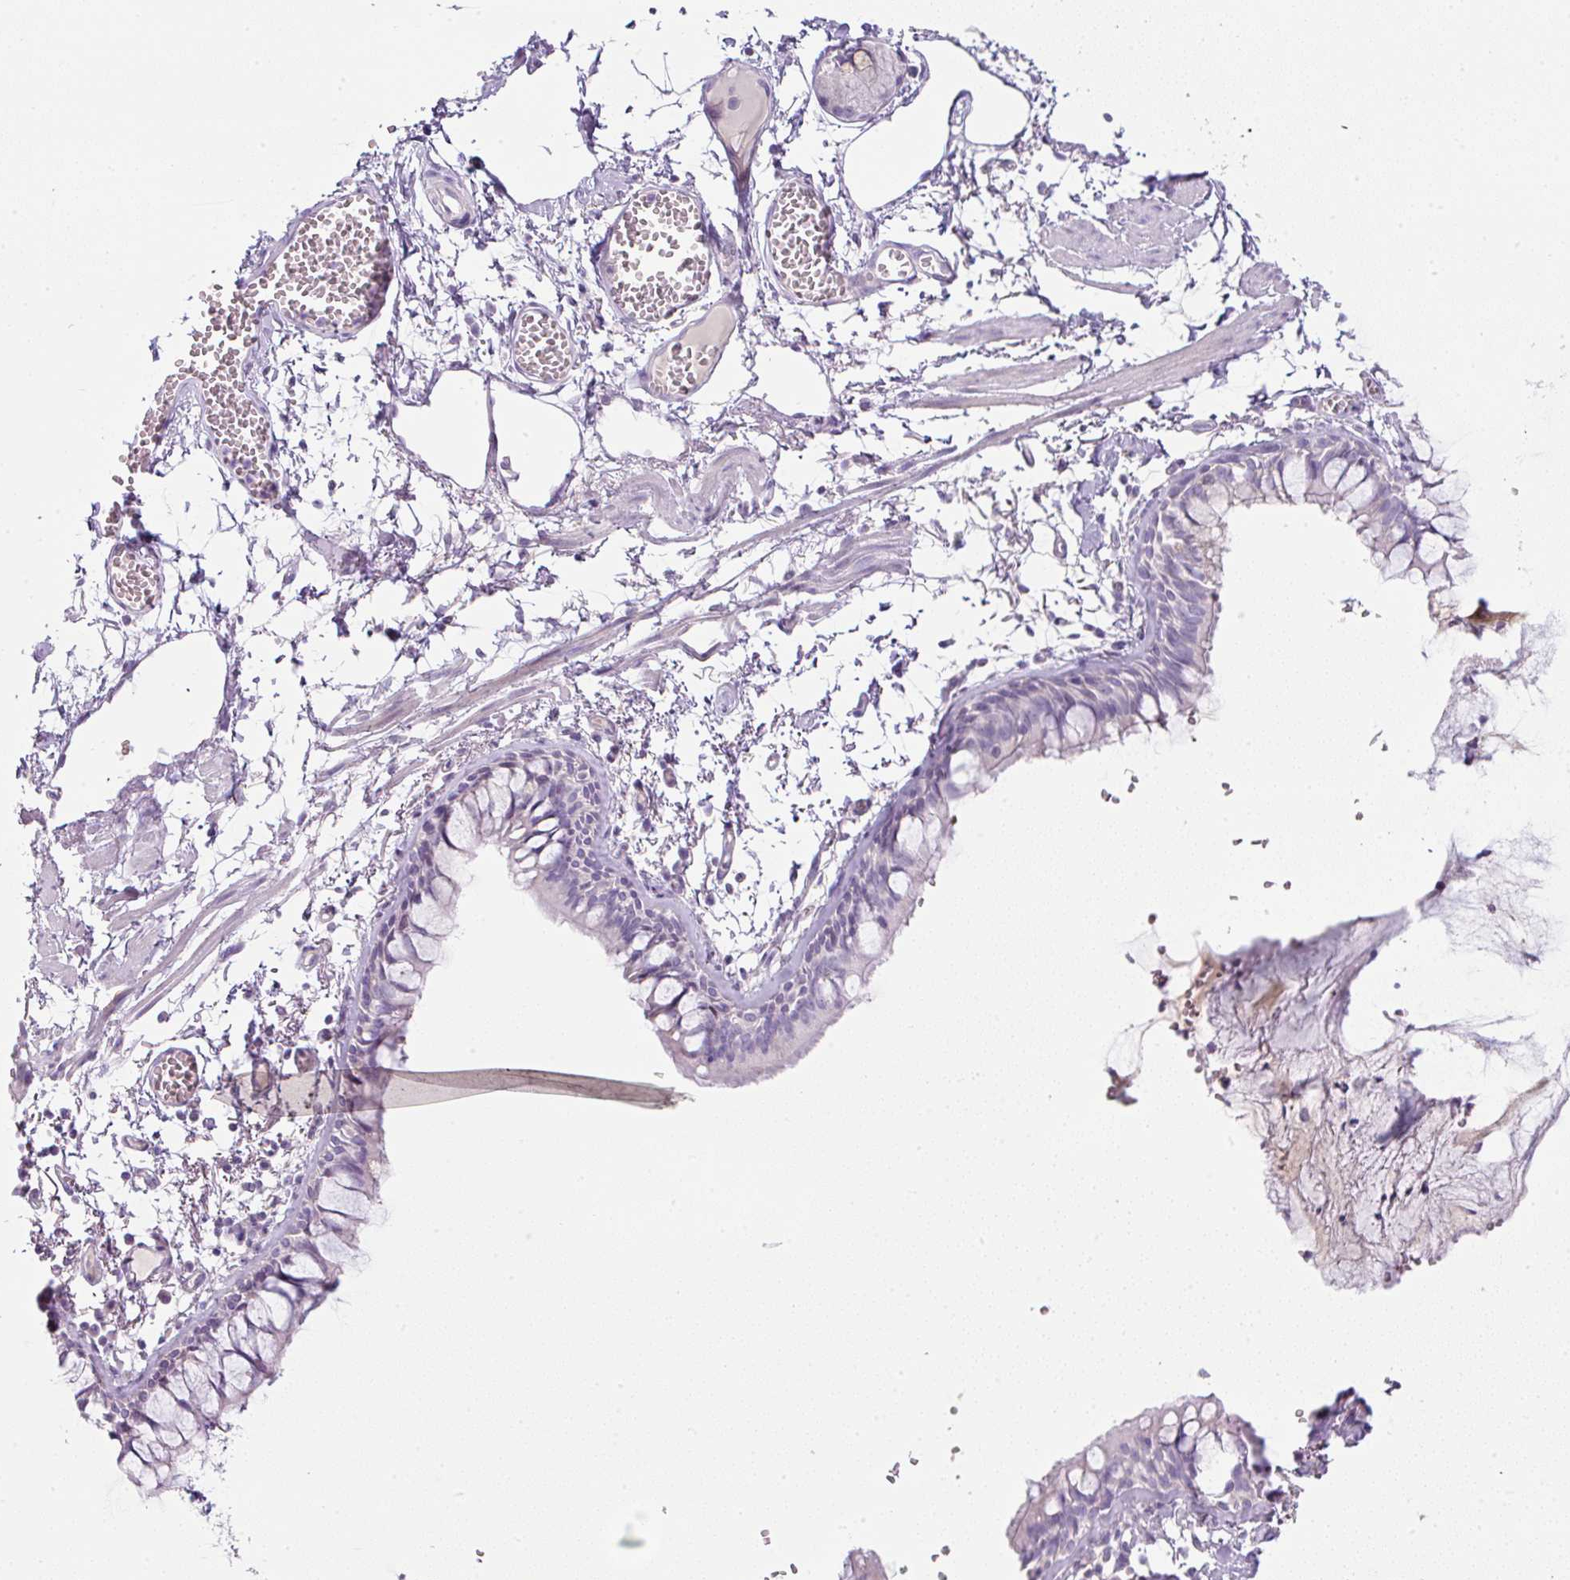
{"staining": {"intensity": "negative", "quantity": "none", "location": "none"}, "tissue": "bronchus", "cell_type": "Respiratory epithelial cells", "image_type": "normal", "snomed": [{"axis": "morphology", "description": "Normal tissue, NOS"}, {"axis": "topography", "description": "Cartilage tissue"}, {"axis": "topography", "description": "Bronchus"}], "caption": "This is an immunohistochemistry histopathology image of benign human bronchus. There is no staining in respiratory epithelial cells.", "gene": "FGFBP3", "patient": {"sex": "male", "age": 78}}